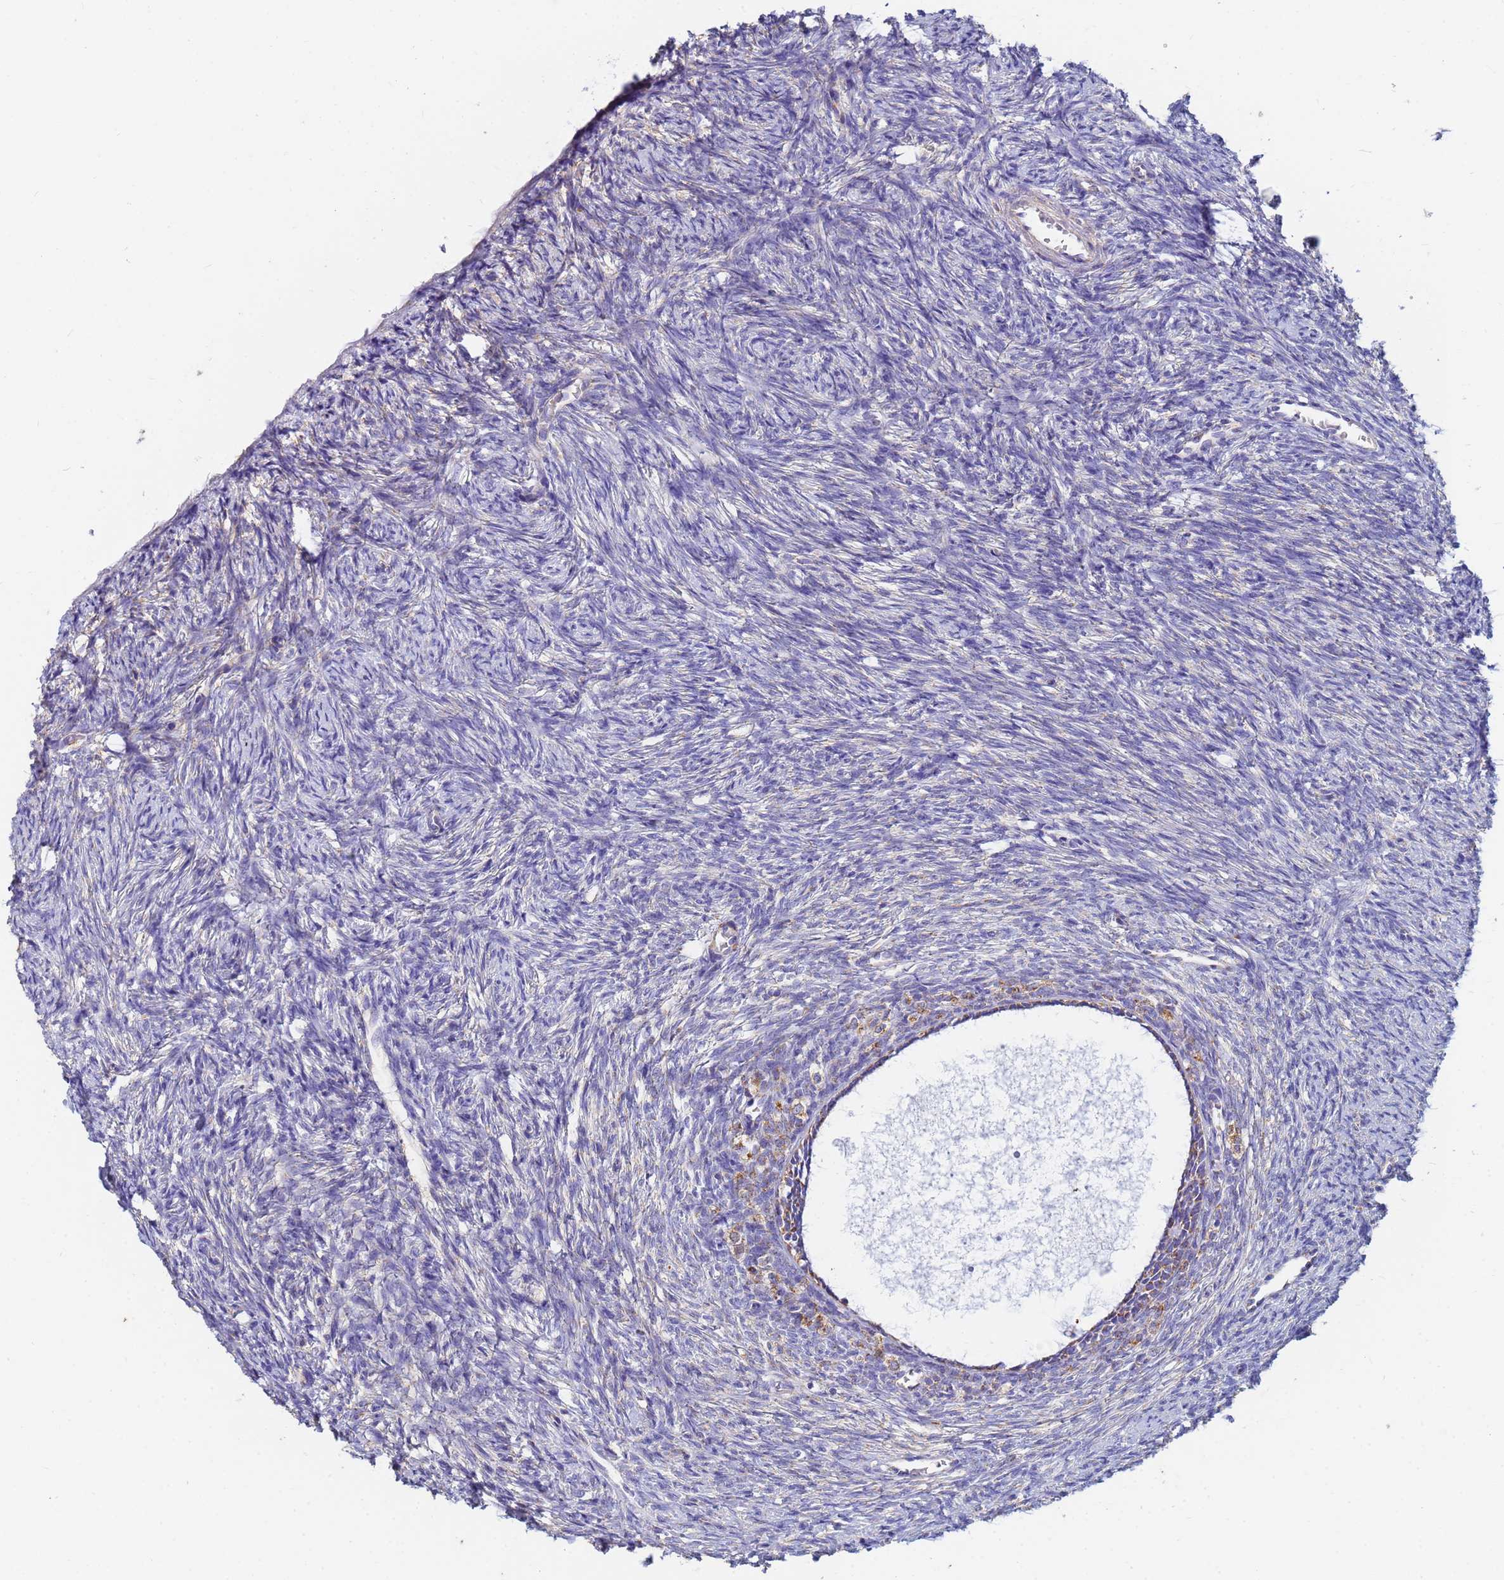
{"staining": {"intensity": "negative", "quantity": "none", "location": "none"}, "tissue": "ovary", "cell_type": "Follicle cells", "image_type": "normal", "snomed": [{"axis": "morphology", "description": "Normal tissue, NOS"}, {"axis": "topography", "description": "Ovary"}], "caption": "A high-resolution histopathology image shows immunohistochemistry (IHC) staining of unremarkable ovary, which shows no significant staining in follicle cells.", "gene": "UQCRHL", "patient": {"sex": "female", "age": 51}}